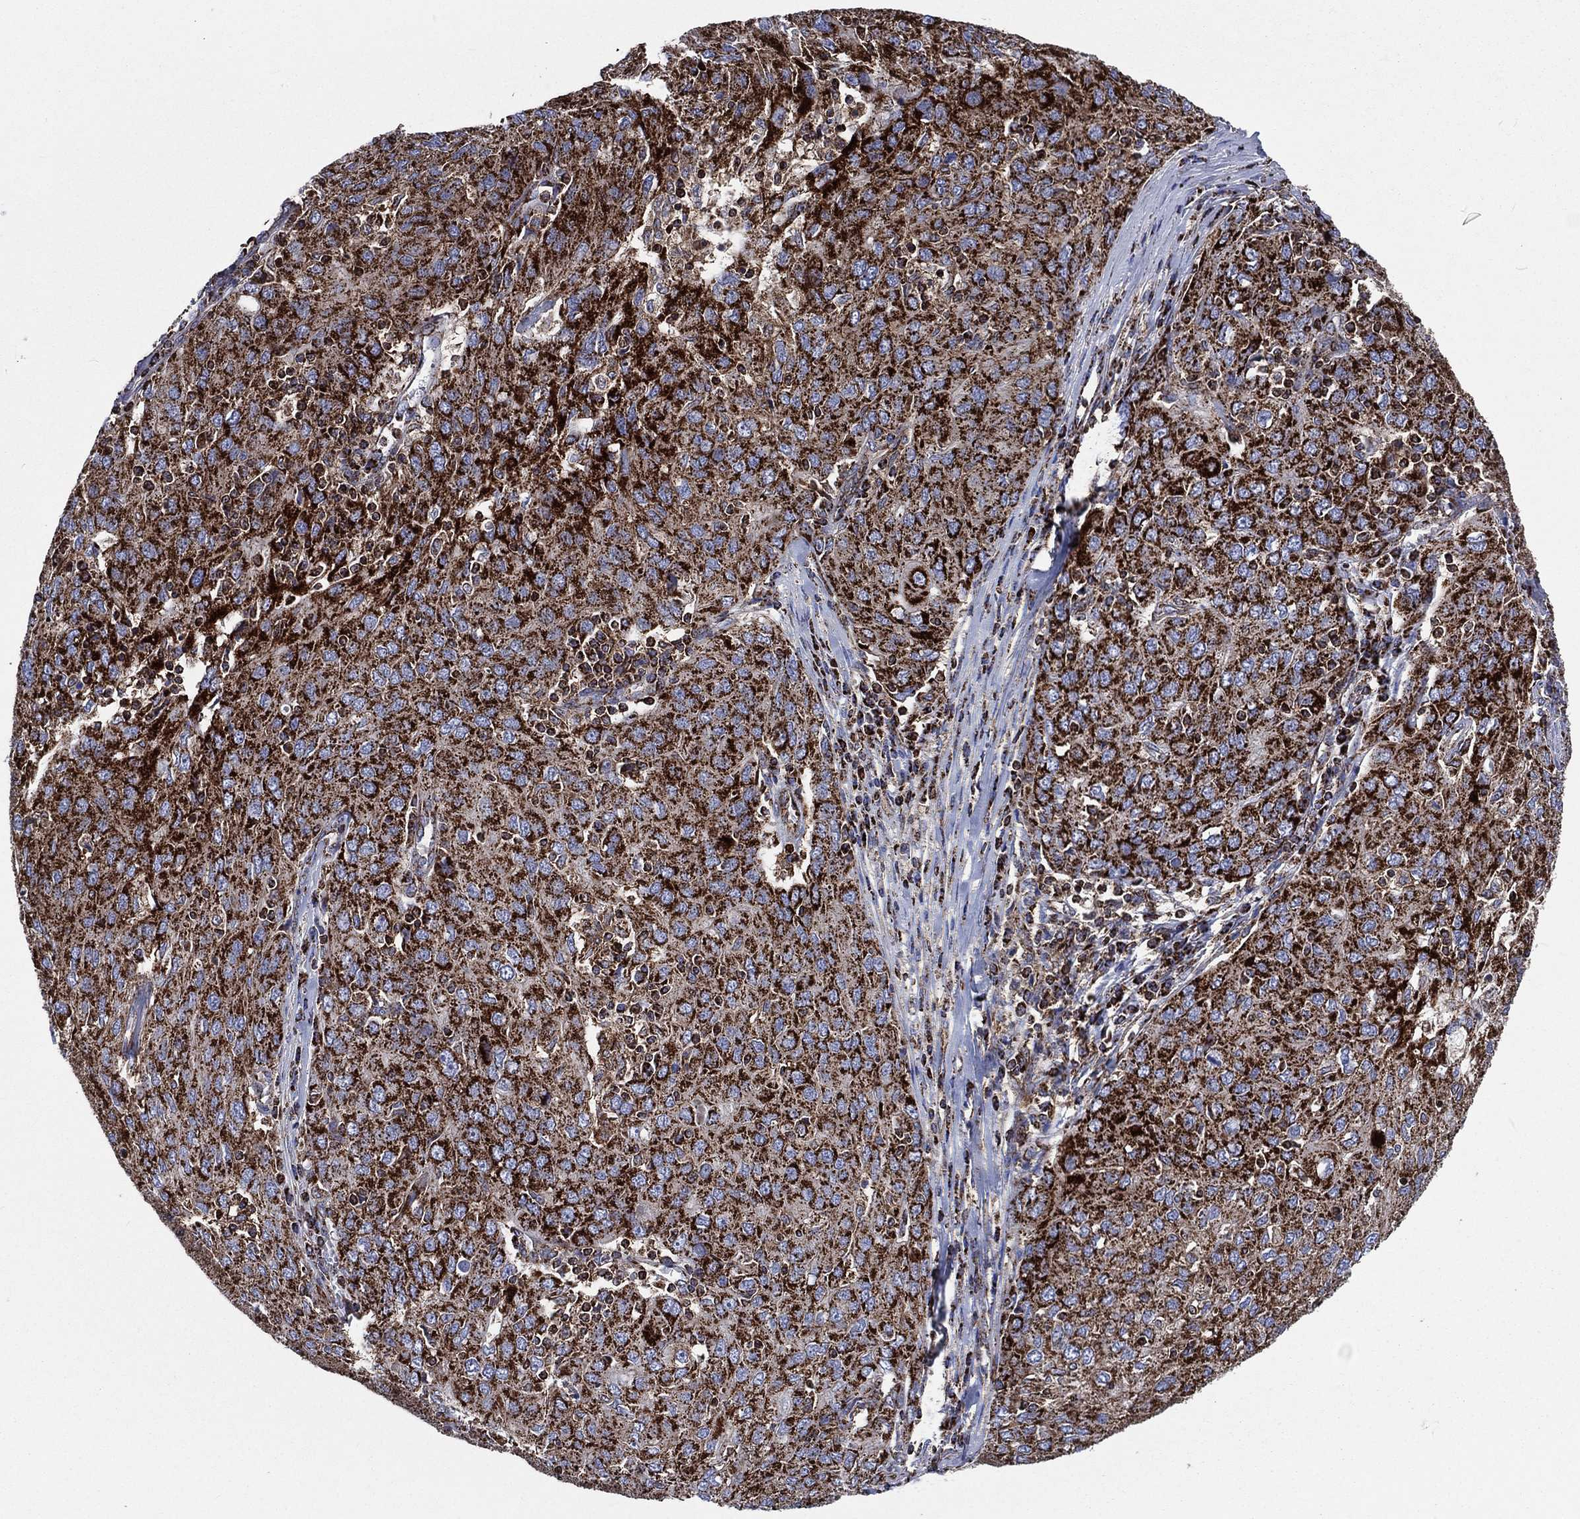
{"staining": {"intensity": "strong", "quantity": ">75%", "location": "cytoplasmic/membranous"}, "tissue": "ovarian cancer", "cell_type": "Tumor cells", "image_type": "cancer", "snomed": [{"axis": "morphology", "description": "Carcinoma, endometroid"}, {"axis": "topography", "description": "Ovary"}], "caption": "Human ovarian endometroid carcinoma stained for a protein (brown) displays strong cytoplasmic/membranous positive staining in approximately >75% of tumor cells.", "gene": "ANKRD37", "patient": {"sex": "female", "age": 50}}